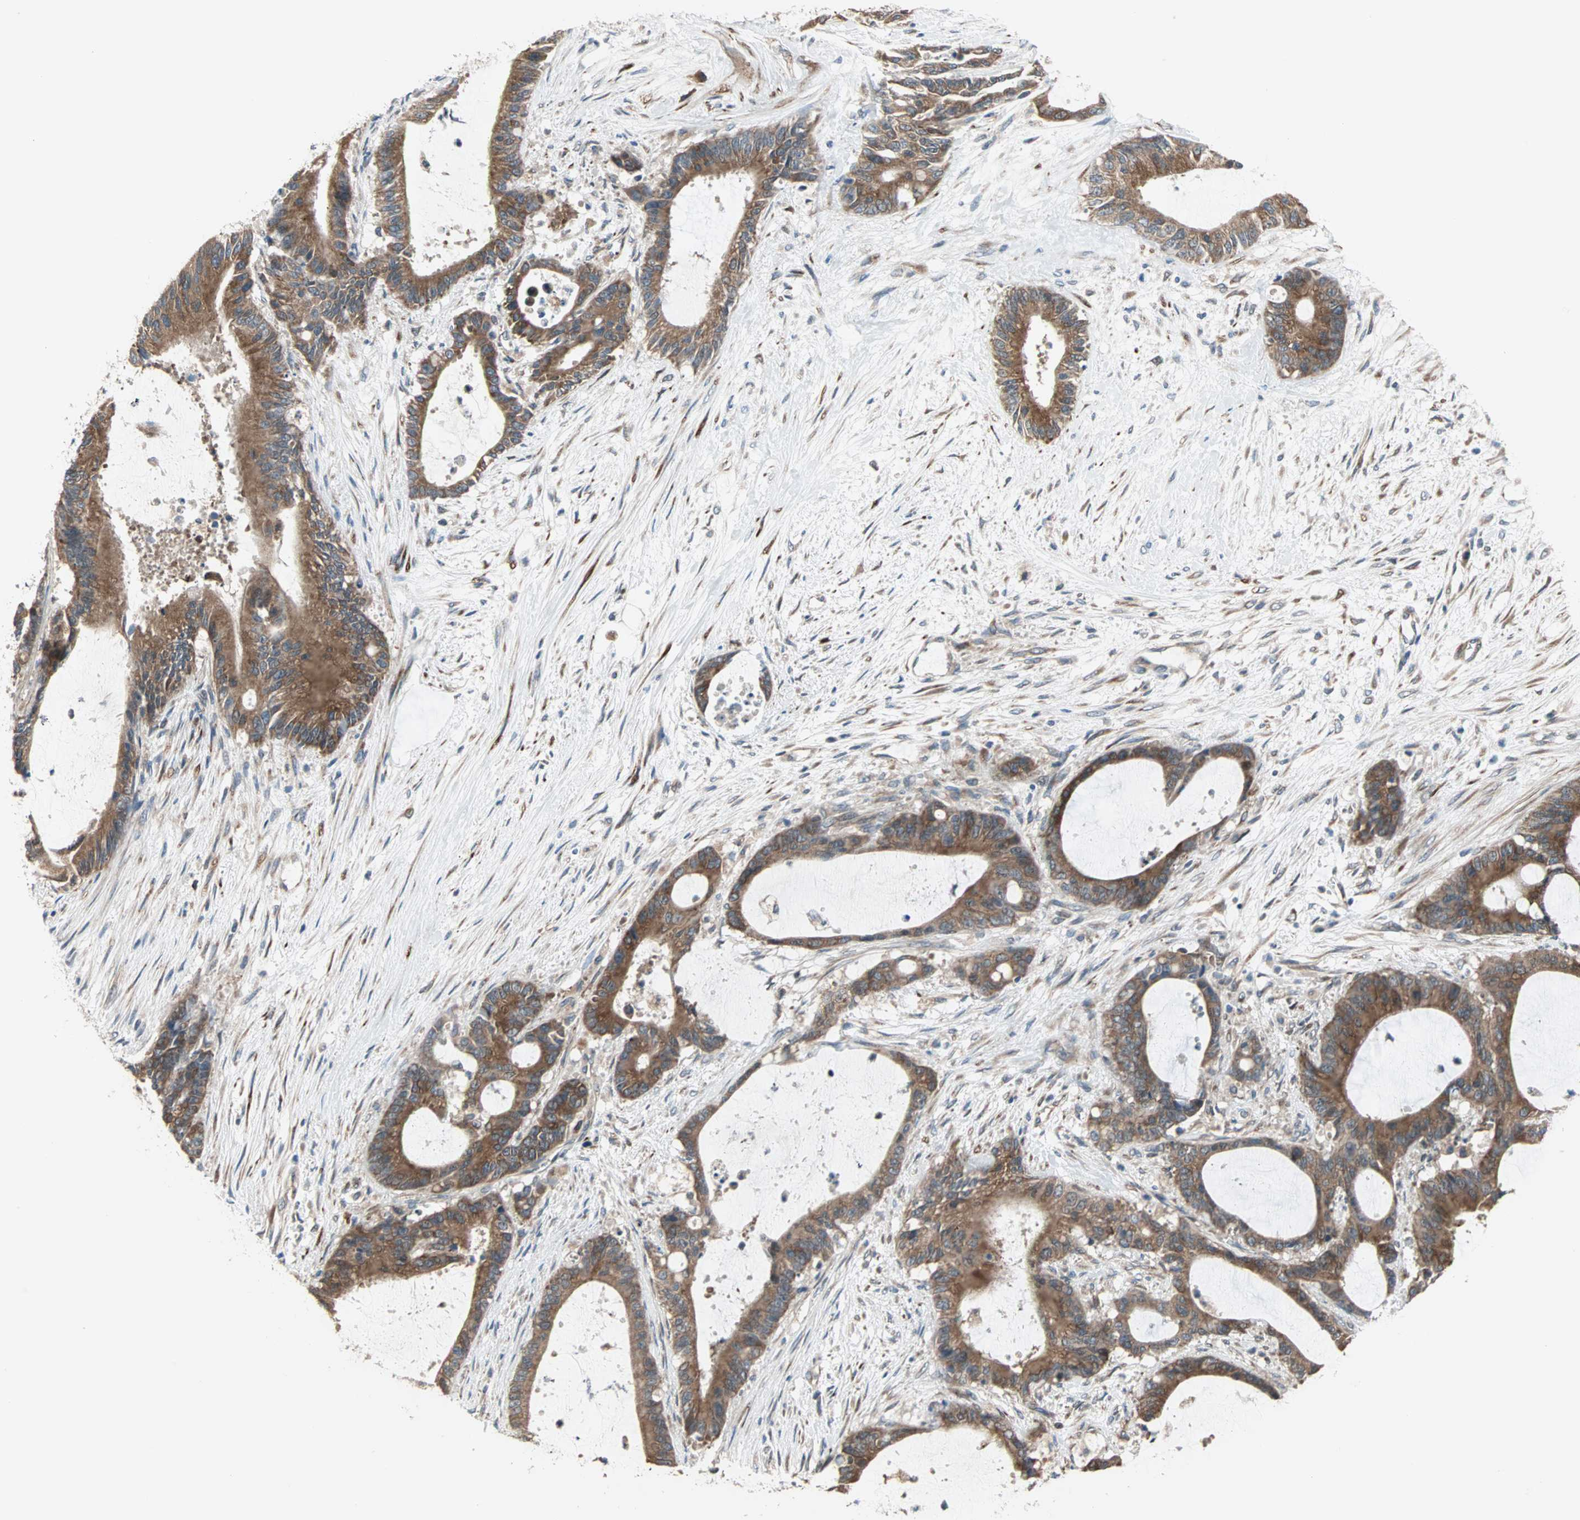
{"staining": {"intensity": "strong", "quantity": ">75%", "location": "cytoplasmic/membranous"}, "tissue": "liver cancer", "cell_type": "Tumor cells", "image_type": "cancer", "snomed": [{"axis": "morphology", "description": "Cholangiocarcinoma"}, {"axis": "topography", "description": "Liver"}], "caption": "High-magnification brightfield microscopy of cholangiocarcinoma (liver) stained with DAB (brown) and counterstained with hematoxylin (blue). tumor cells exhibit strong cytoplasmic/membranous staining is identified in approximately>75% of cells. The staining was performed using DAB (3,3'-diaminobenzidine), with brown indicating positive protein expression. Nuclei are stained blue with hematoxylin.", "gene": "SAR1A", "patient": {"sex": "female", "age": 73}}